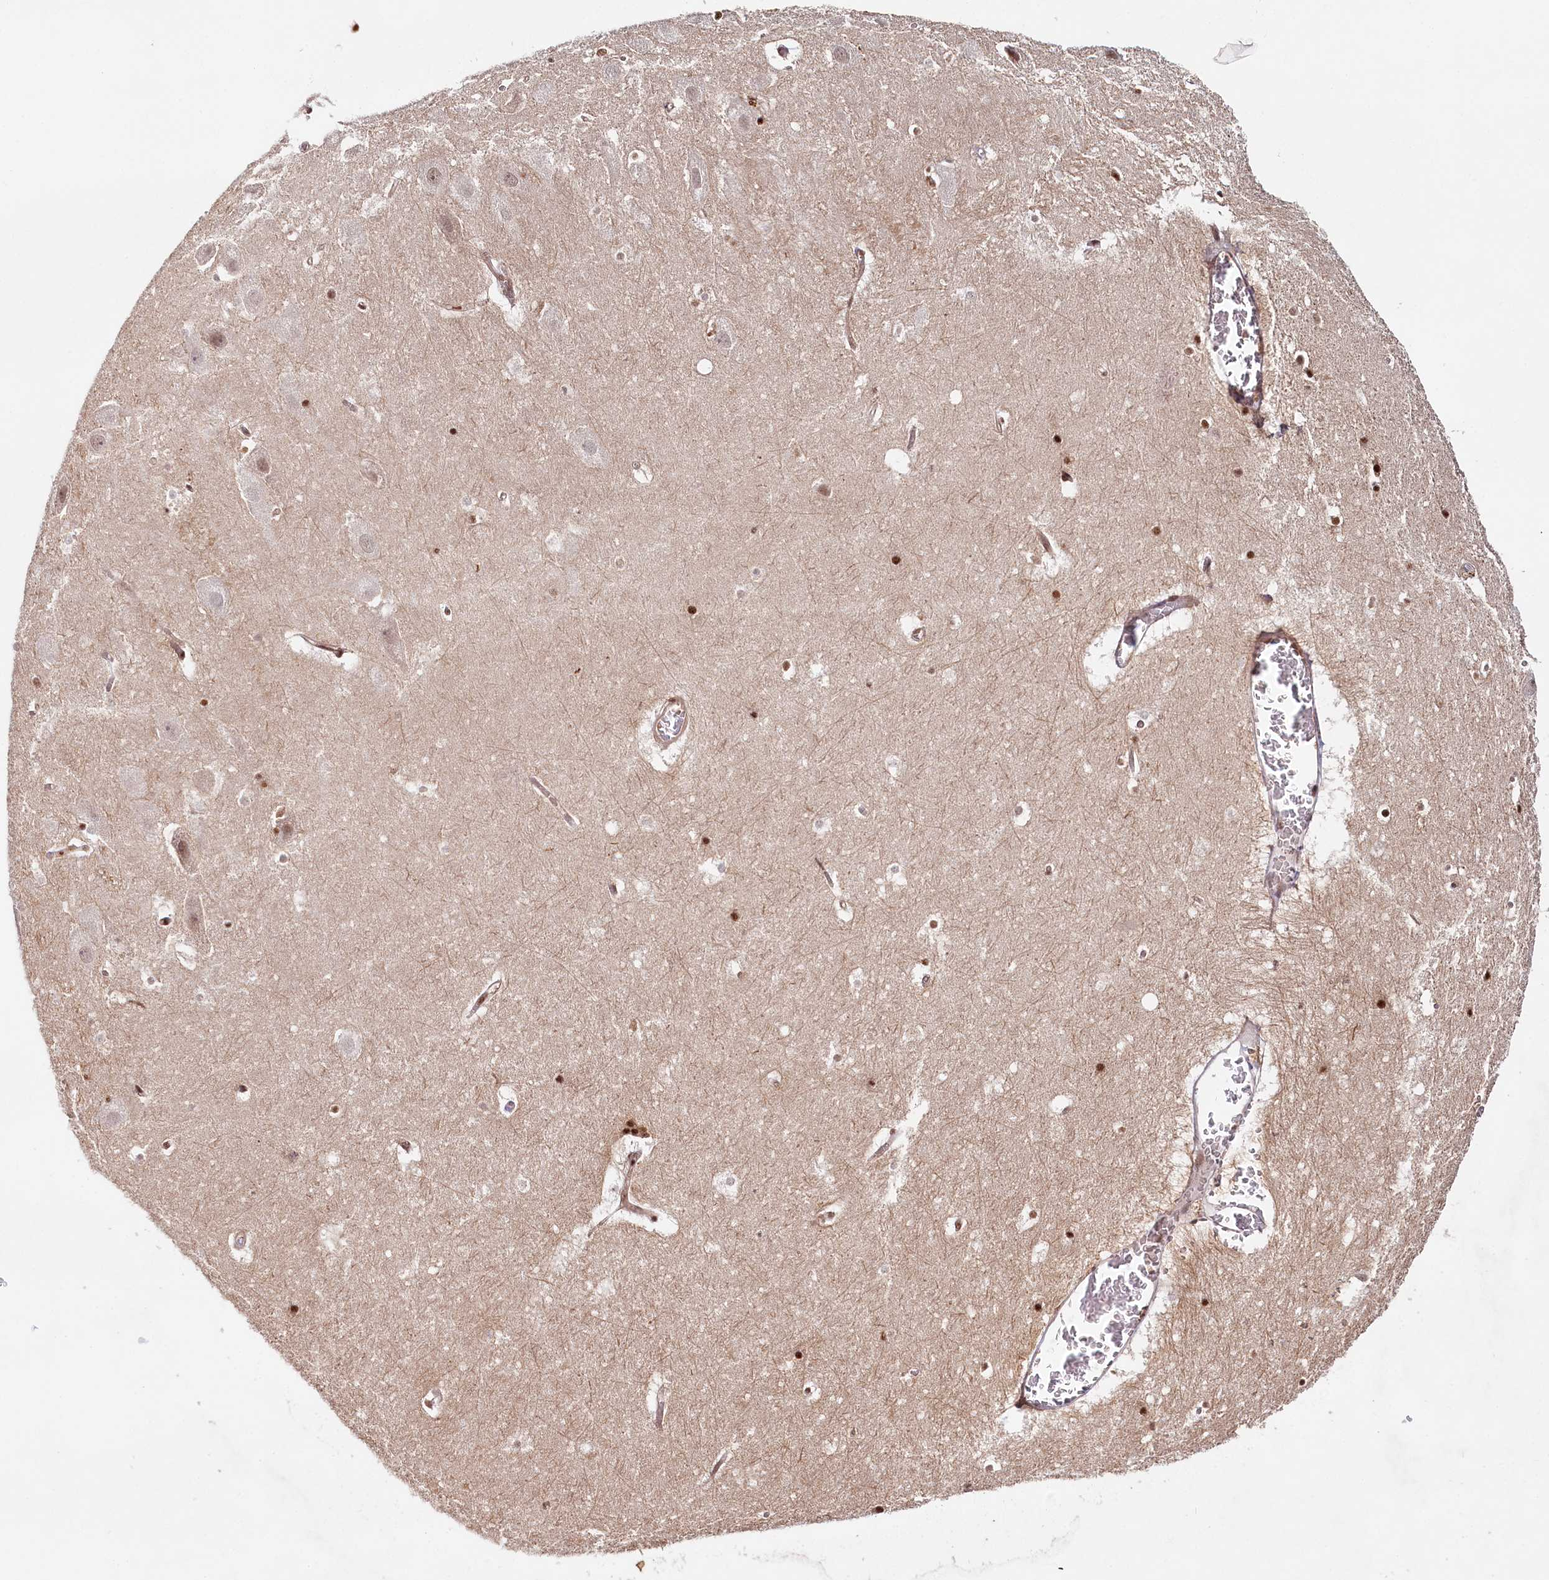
{"staining": {"intensity": "moderate", "quantity": ">75%", "location": "nuclear"}, "tissue": "hippocampus", "cell_type": "Glial cells", "image_type": "normal", "snomed": [{"axis": "morphology", "description": "Normal tissue, NOS"}, {"axis": "topography", "description": "Hippocampus"}], "caption": "DAB immunohistochemical staining of normal human hippocampus shows moderate nuclear protein expression in about >75% of glial cells.", "gene": "CCDC65", "patient": {"sex": "female", "age": 52}}